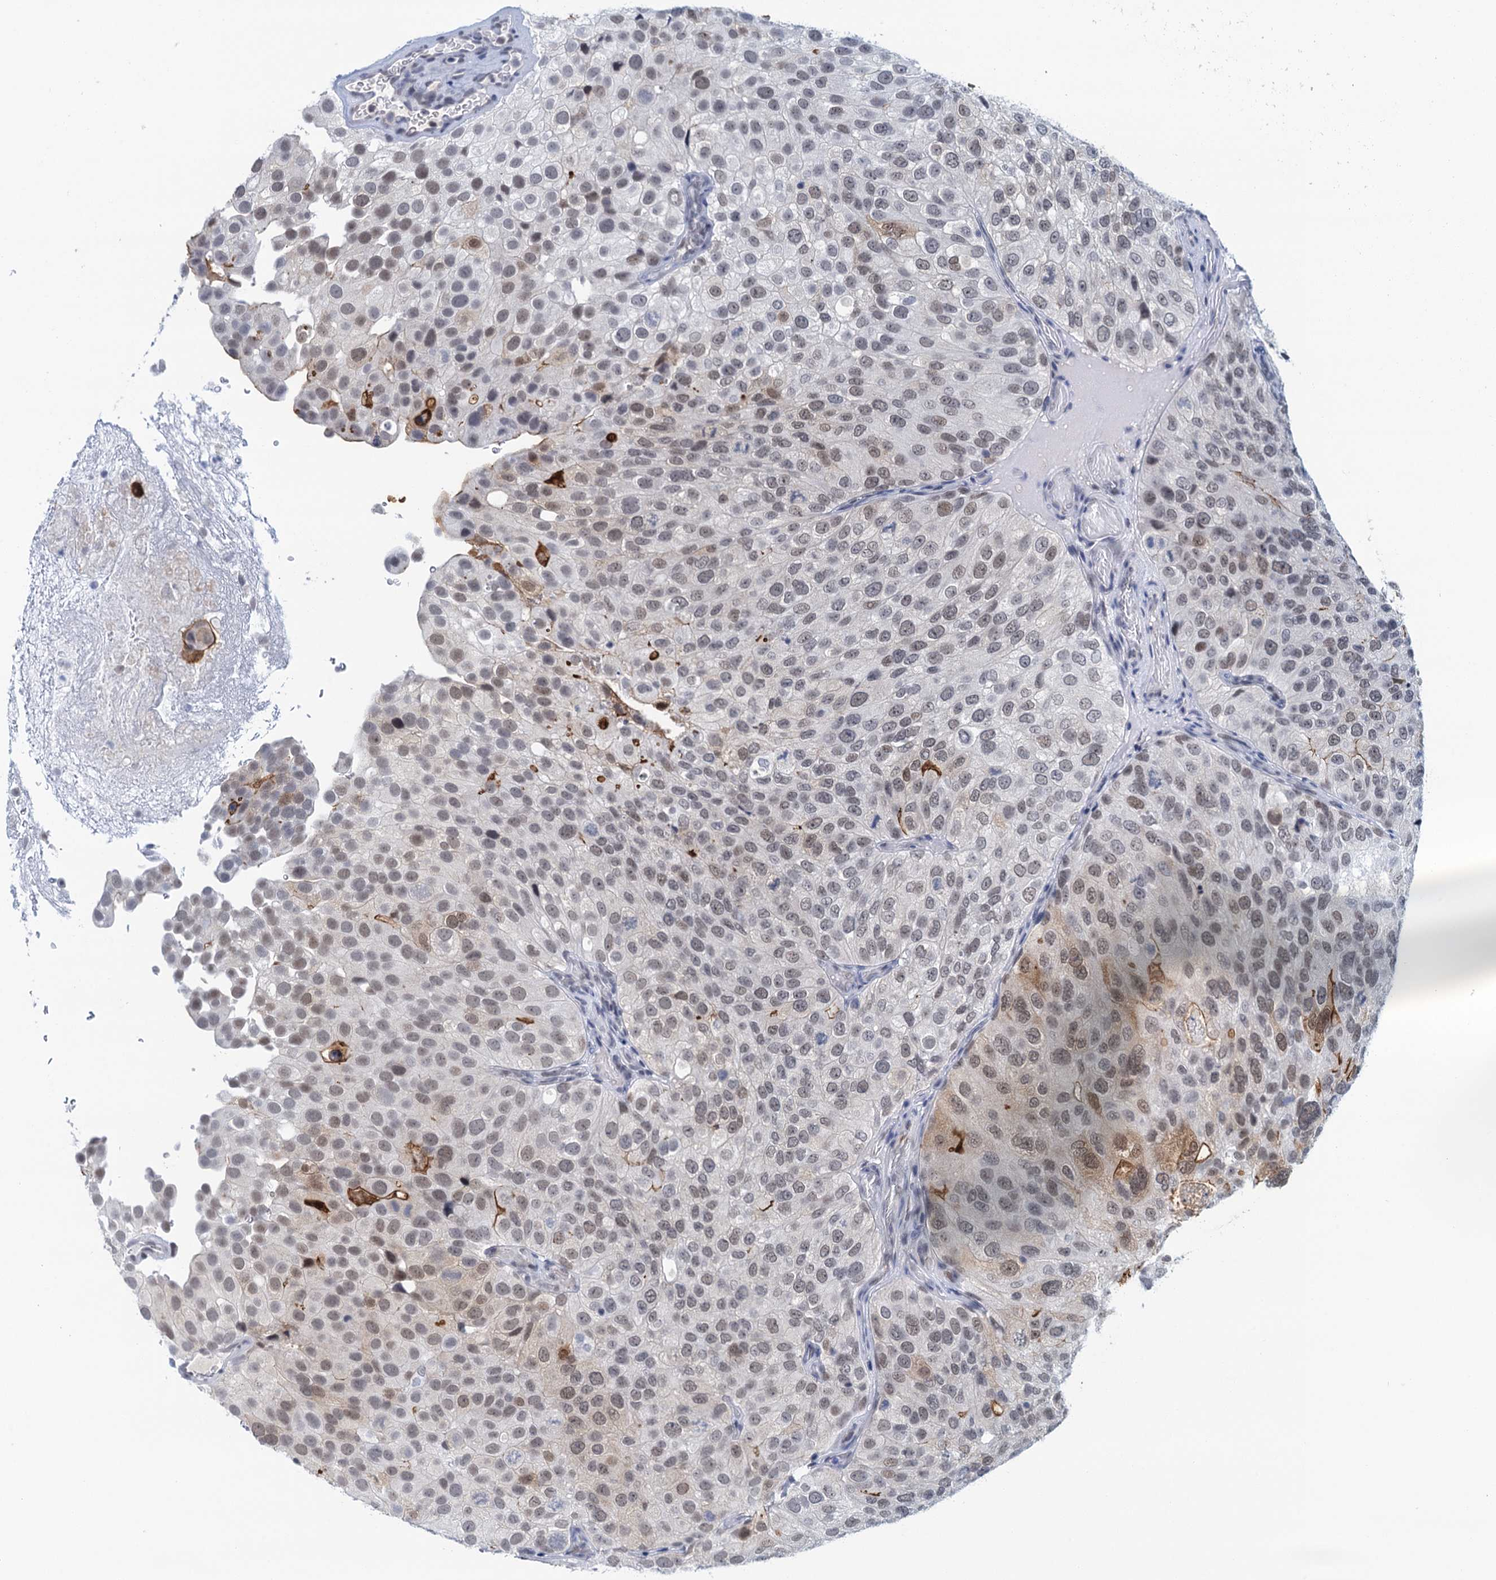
{"staining": {"intensity": "weak", "quantity": "25%-75%", "location": "nuclear"}, "tissue": "urothelial cancer", "cell_type": "Tumor cells", "image_type": "cancer", "snomed": [{"axis": "morphology", "description": "Urothelial carcinoma, Low grade"}, {"axis": "topography", "description": "Urinary bladder"}], "caption": "Protein staining displays weak nuclear expression in about 25%-75% of tumor cells in urothelial cancer. (brown staining indicates protein expression, while blue staining denotes nuclei).", "gene": "EPS8L1", "patient": {"sex": "male", "age": 78}}